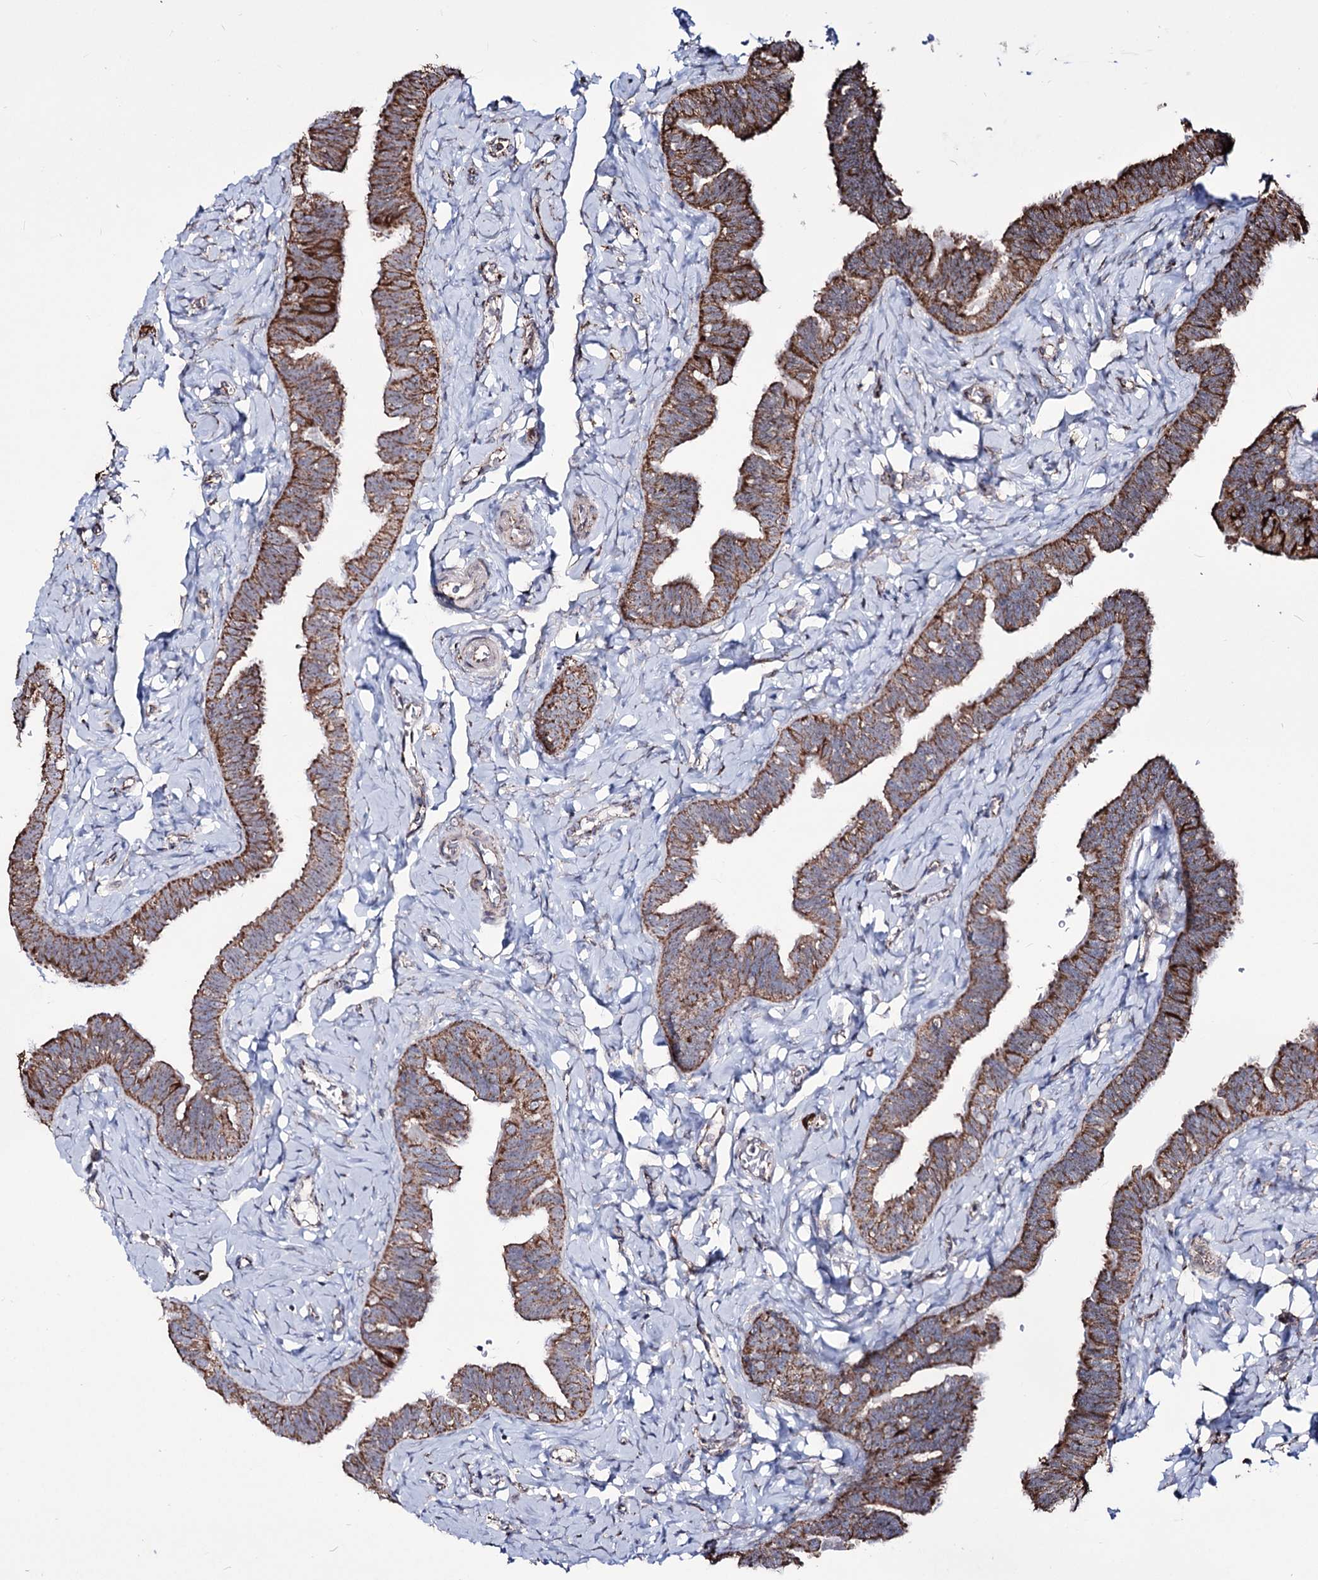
{"staining": {"intensity": "moderate", "quantity": ">75%", "location": "cytoplasmic/membranous"}, "tissue": "fallopian tube", "cell_type": "Glandular cells", "image_type": "normal", "snomed": [{"axis": "morphology", "description": "Normal tissue, NOS"}, {"axis": "topography", "description": "Fallopian tube"}], "caption": "A micrograph of fallopian tube stained for a protein demonstrates moderate cytoplasmic/membranous brown staining in glandular cells.", "gene": "CREB3L4", "patient": {"sex": "female", "age": 39}}